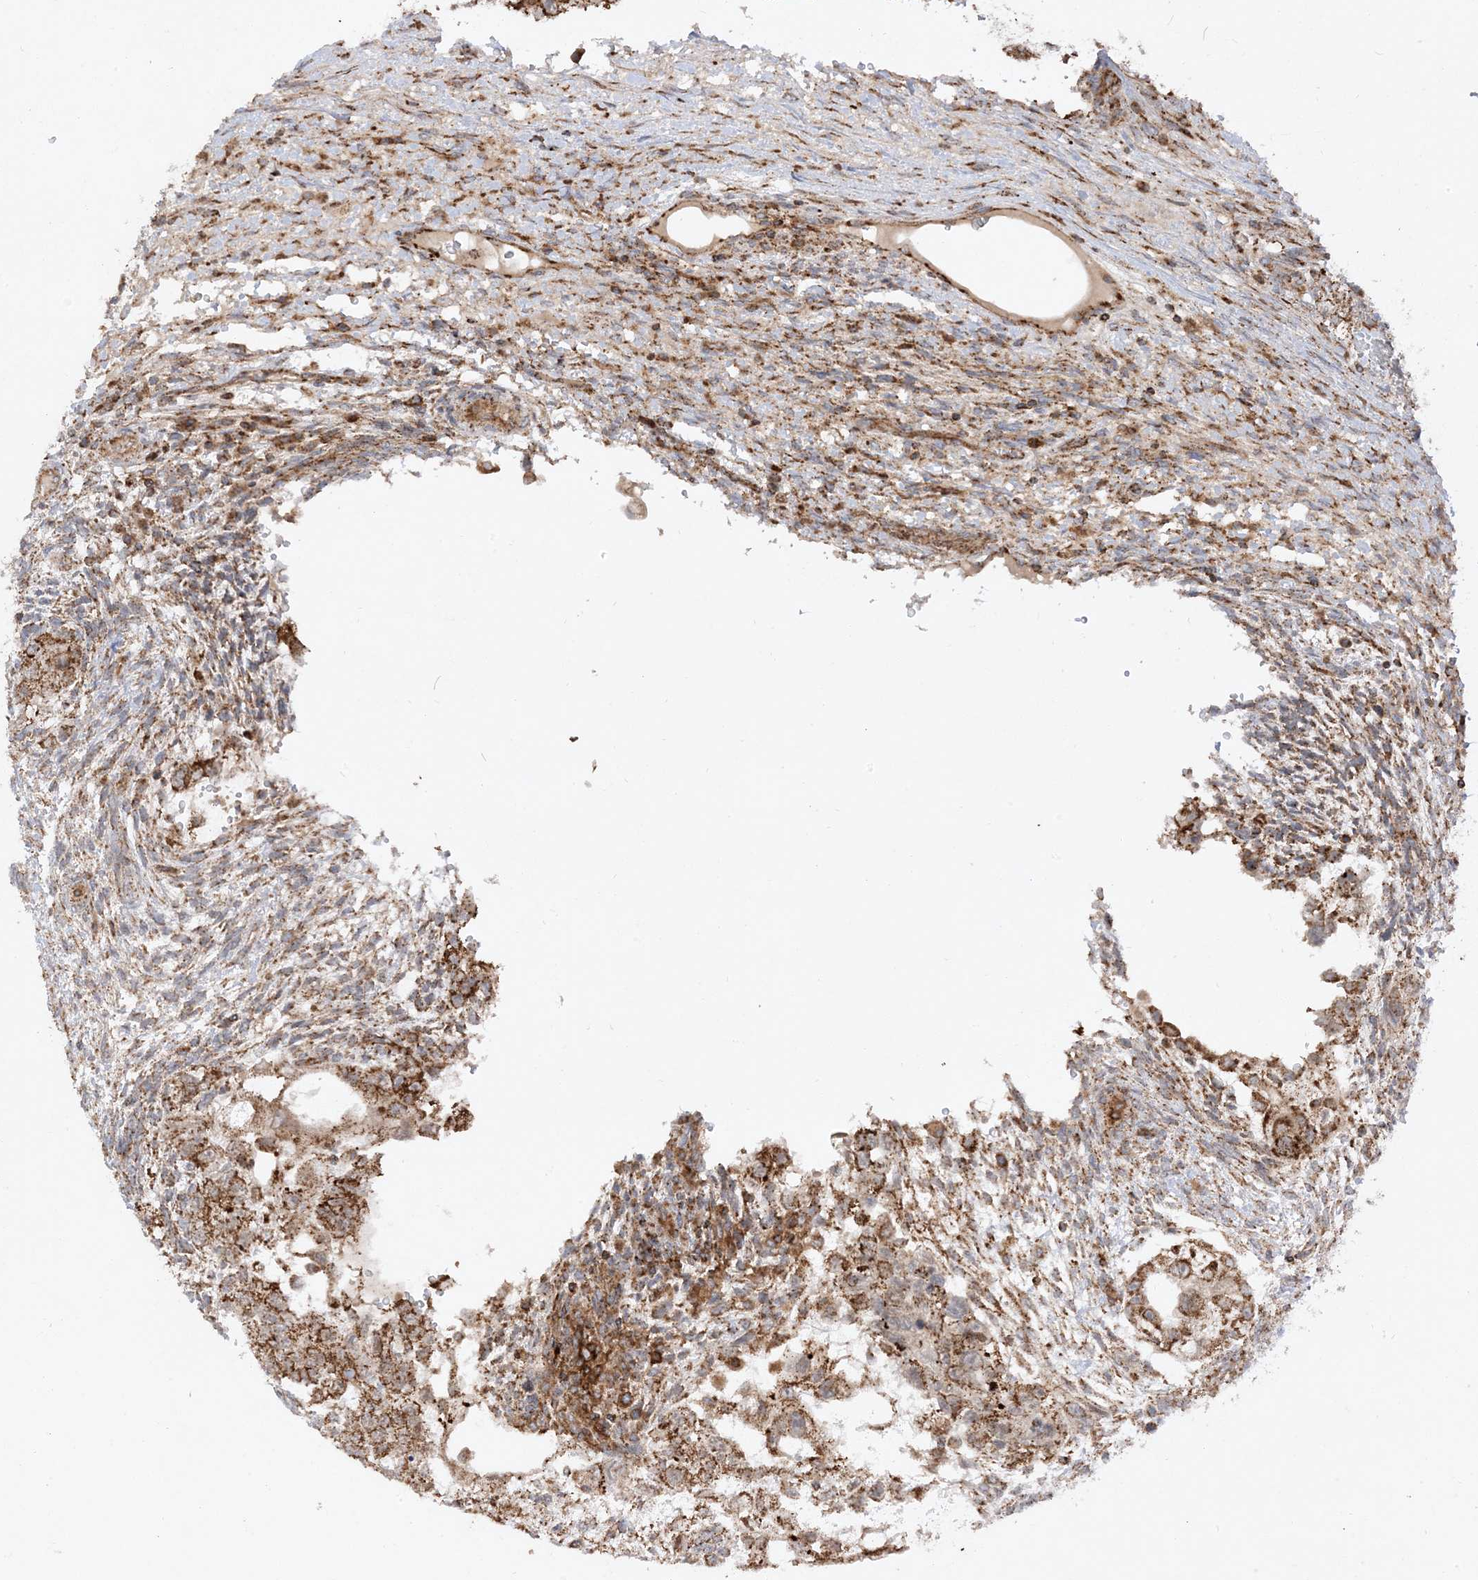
{"staining": {"intensity": "moderate", "quantity": ">75%", "location": "cytoplasmic/membranous"}, "tissue": "testis cancer", "cell_type": "Tumor cells", "image_type": "cancer", "snomed": [{"axis": "morphology", "description": "Carcinoma, Embryonal, NOS"}, {"axis": "topography", "description": "Testis"}], "caption": "IHC micrograph of embryonal carcinoma (testis) stained for a protein (brown), which exhibits medium levels of moderate cytoplasmic/membranous expression in approximately >75% of tumor cells.", "gene": "AARS2", "patient": {"sex": "male", "age": 37}}